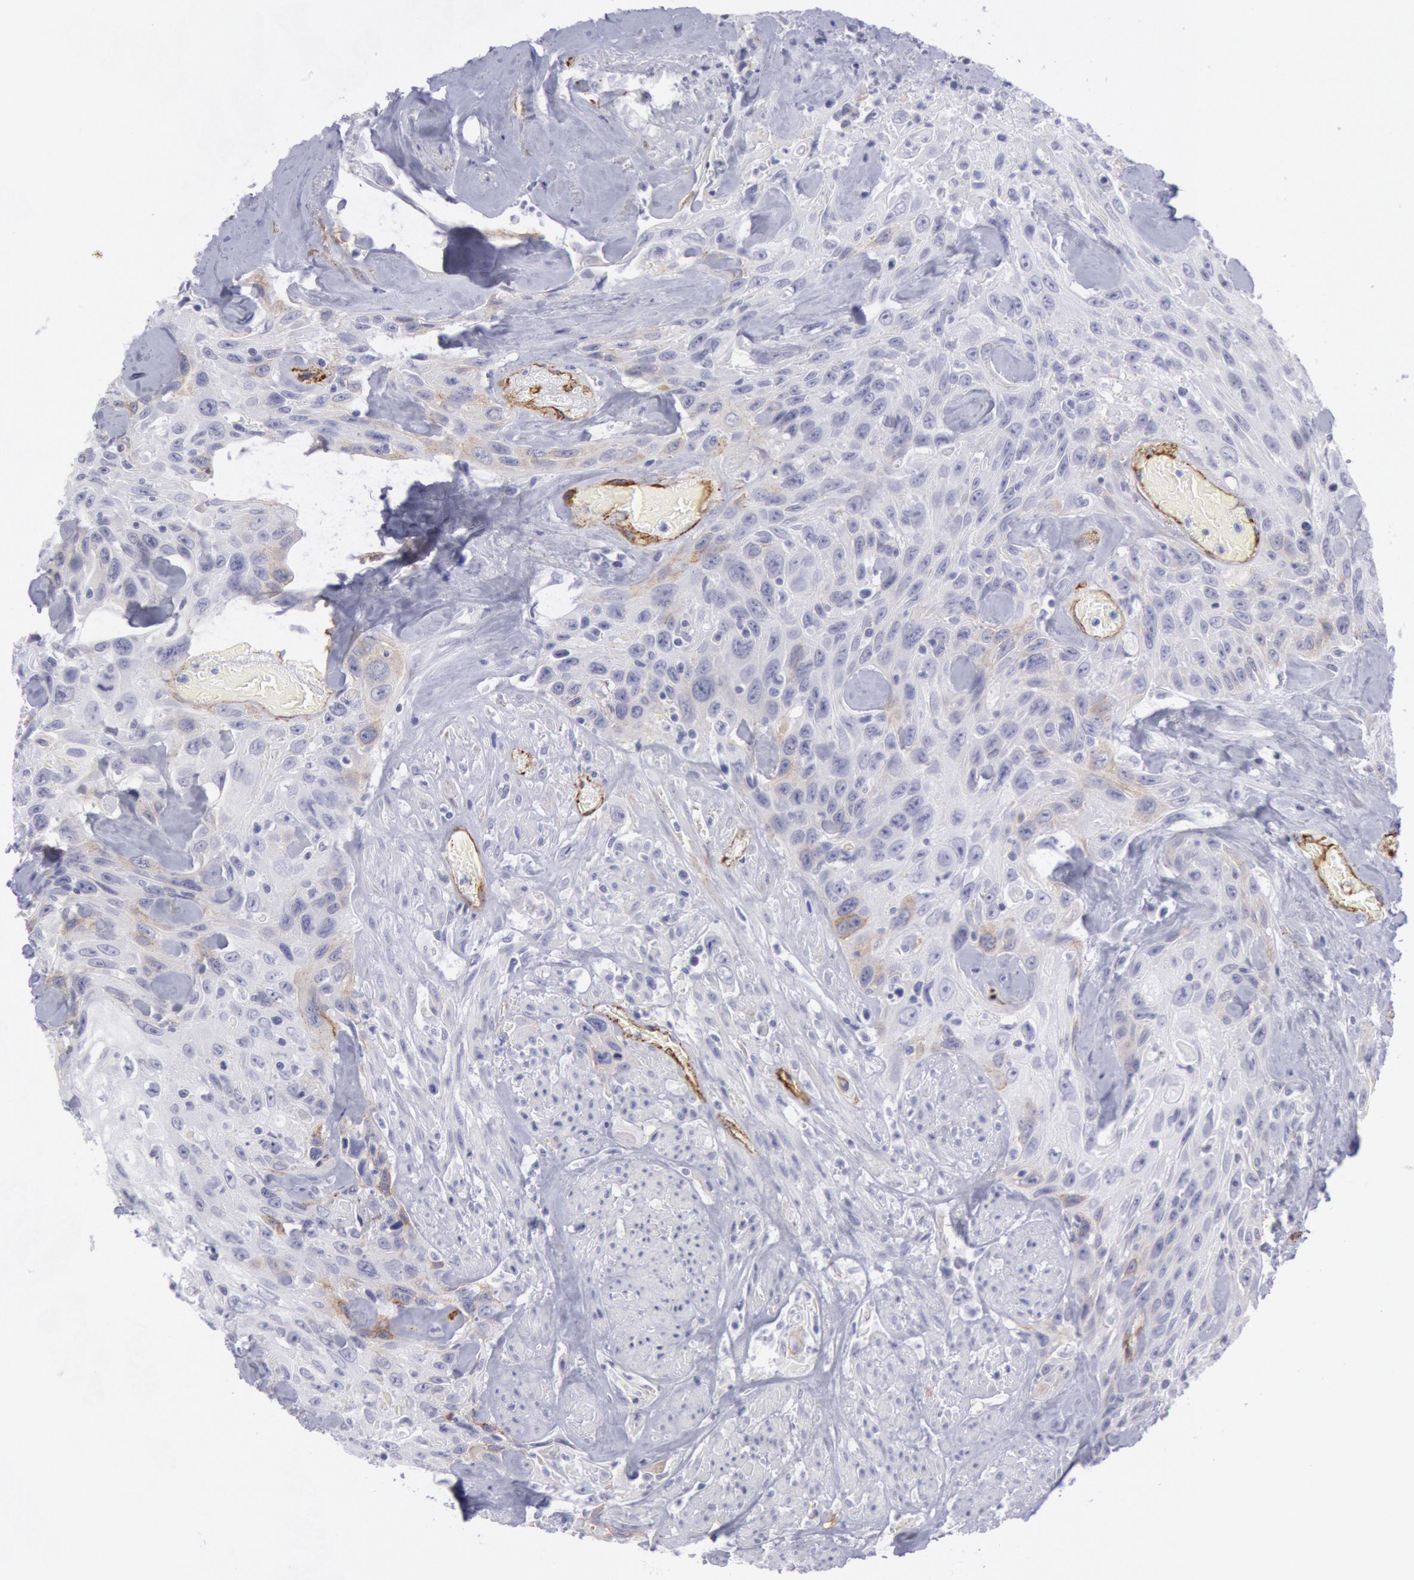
{"staining": {"intensity": "negative", "quantity": "none", "location": "none"}, "tissue": "urothelial cancer", "cell_type": "Tumor cells", "image_type": "cancer", "snomed": [{"axis": "morphology", "description": "Urothelial carcinoma, High grade"}, {"axis": "topography", "description": "Urinary bladder"}], "caption": "This is an IHC image of human urothelial cancer. There is no positivity in tumor cells.", "gene": "CDH13", "patient": {"sex": "female", "age": 84}}